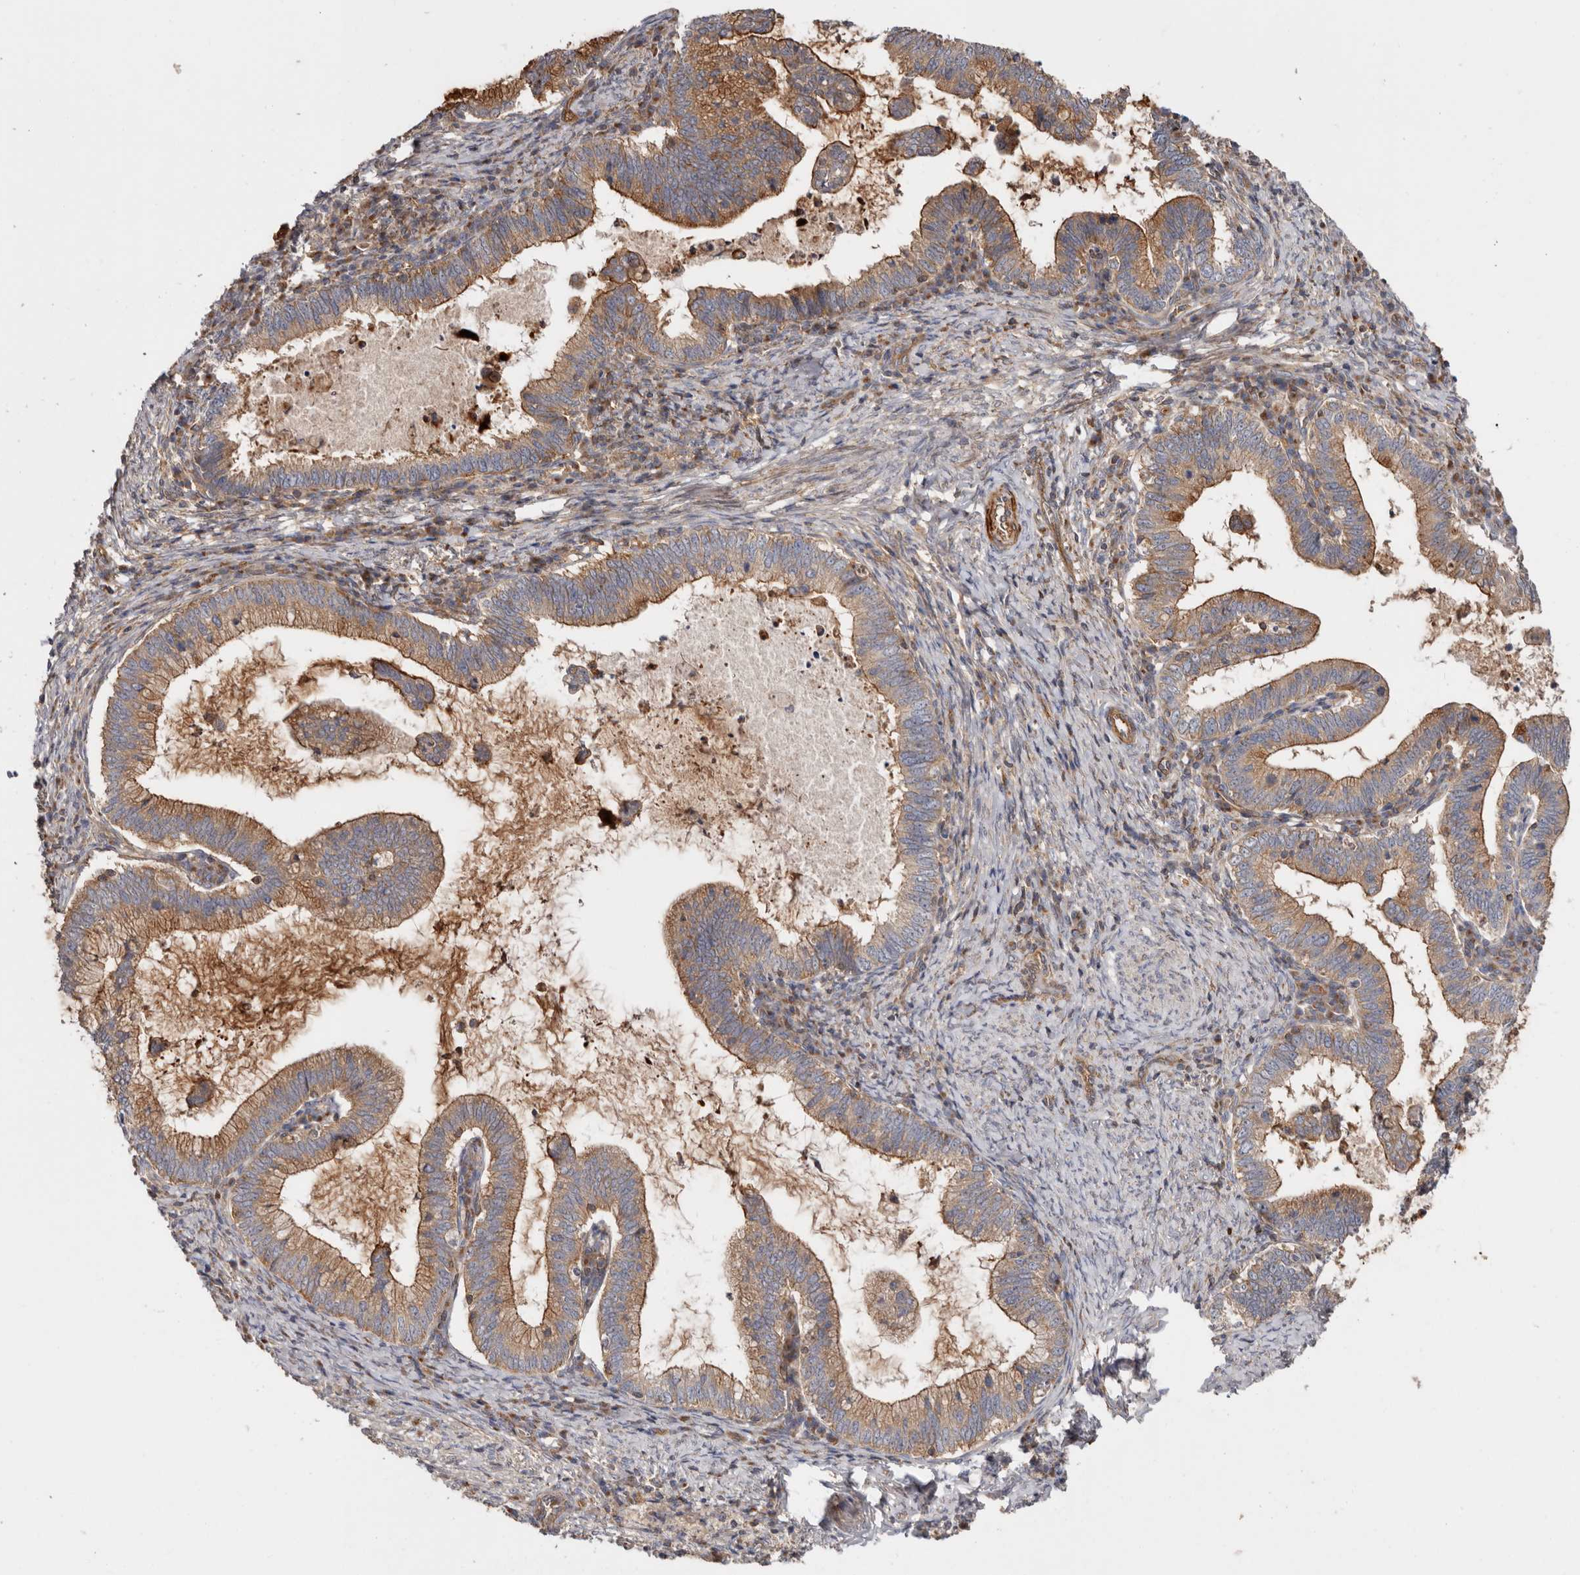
{"staining": {"intensity": "strong", "quantity": ">75%", "location": "cytoplasmic/membranous"}, "tissue": "cervical cancer", "cell_type": "Tumor cells", "image_type": "cancer", "snomed": [{"axis": "morphology", "description": "Adenocarcinoma, NOS"}, {"axis": "topography", "description": "Cervix"}], "caption": "Immunohistochemical staining of human adenocarcinoma (cervical) reveals strong cytoplasmic/membranous protein positivity in about >75% of tumor cells. The staining is performed using DAB brown chromogen to label protein expression. The nuclei are counter-stained blue using hematoxylin.", "gene": "TMC7", "patient": {"sex": "female", "age": 36}}